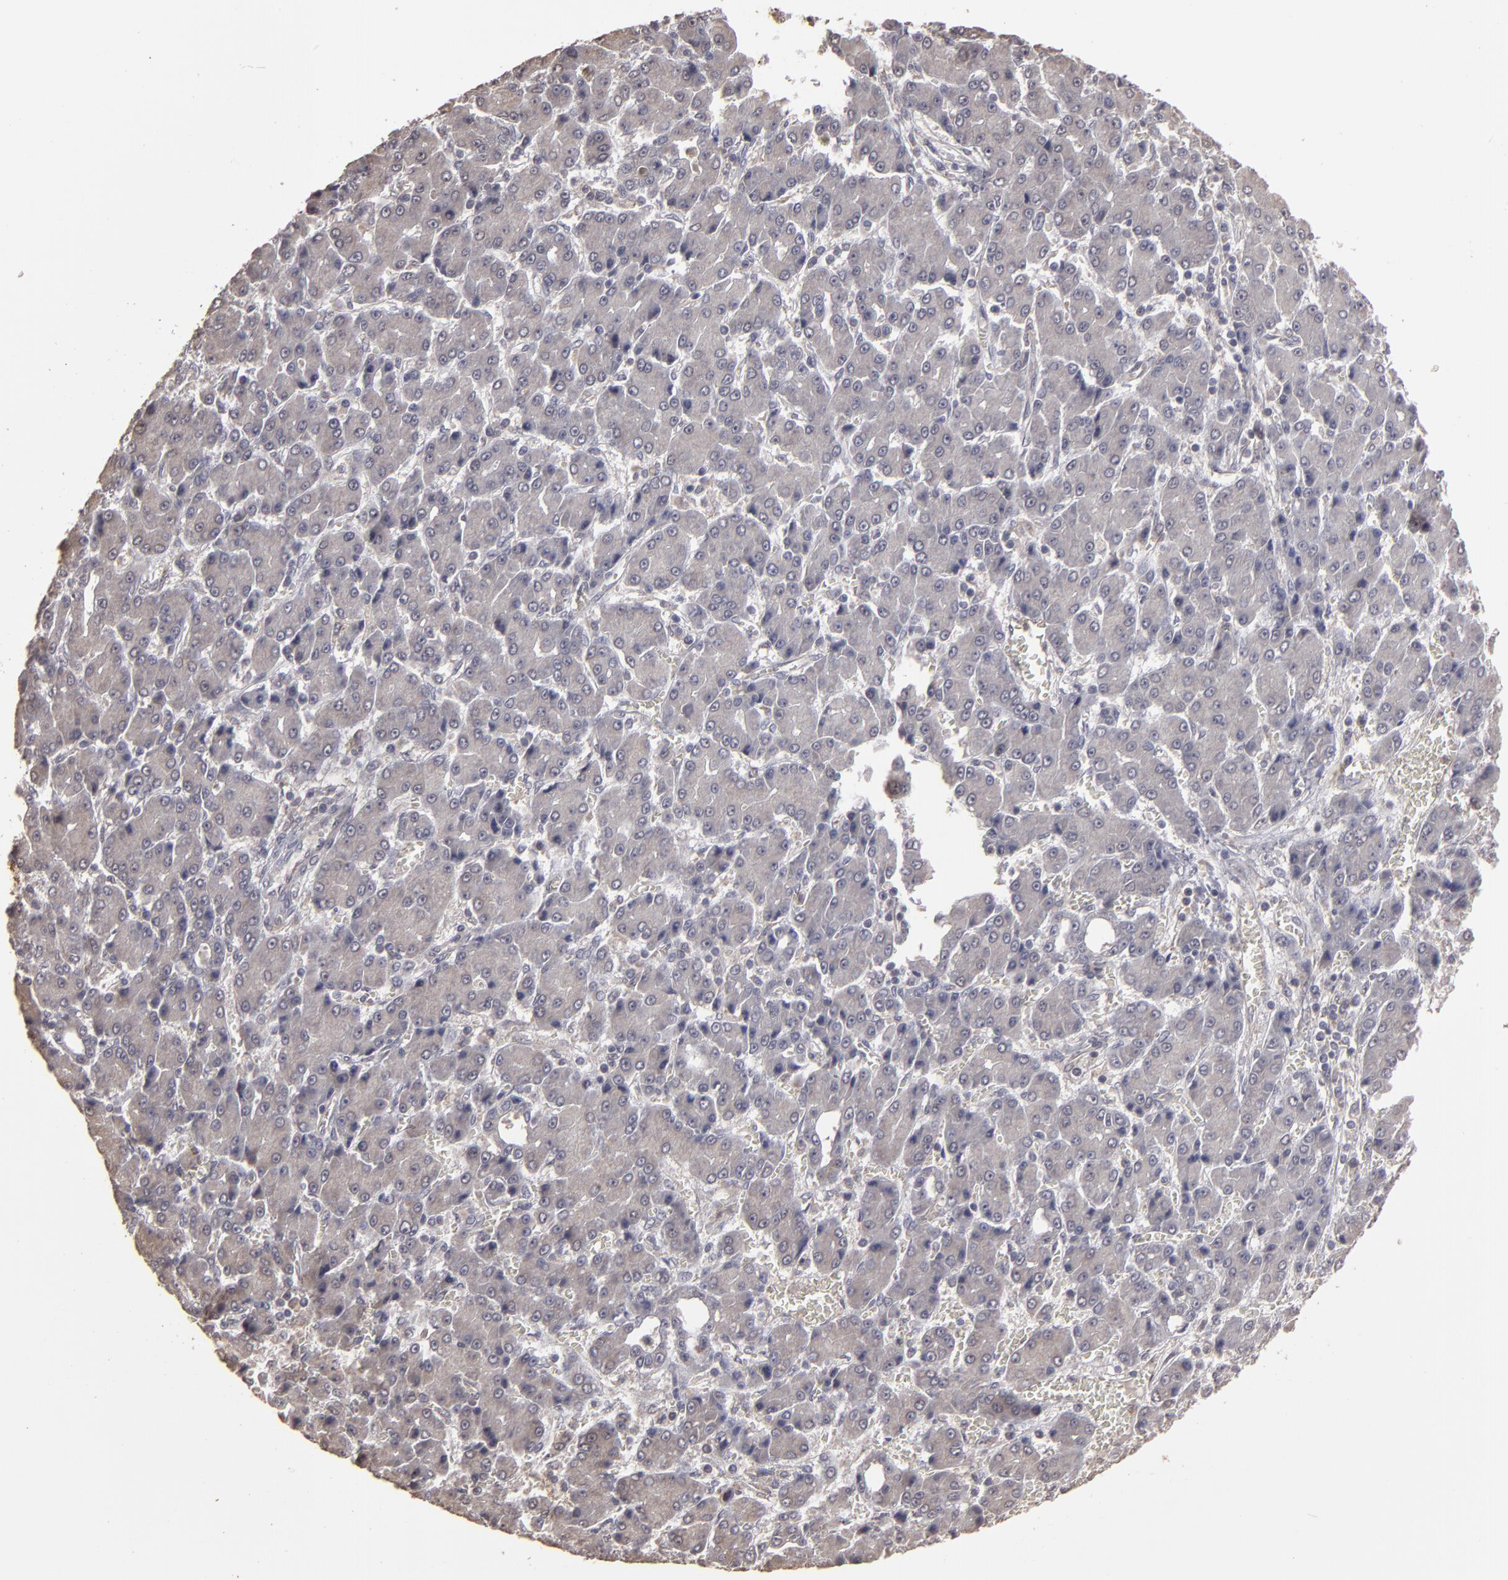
{"staining": {"intensity": "negative", "quantity": "none", "location": "none"}, "tissue": "liver cancer", "cell_type": "Tumor cells", "image_type": "cancer", "snomed": [{"axis": "morphology", "description": "Carcinoma, Hepatocellular, NOS"}, {"axis": "topography", "description": "Liver"}], "caption": "This is a image of immunohistochemistry staining of liver cancer (hepatocellular carcinoma), which shows no positivity in tumor cells.", "gene": "CD55", "patient": {"sex": "male", "age": 69}}